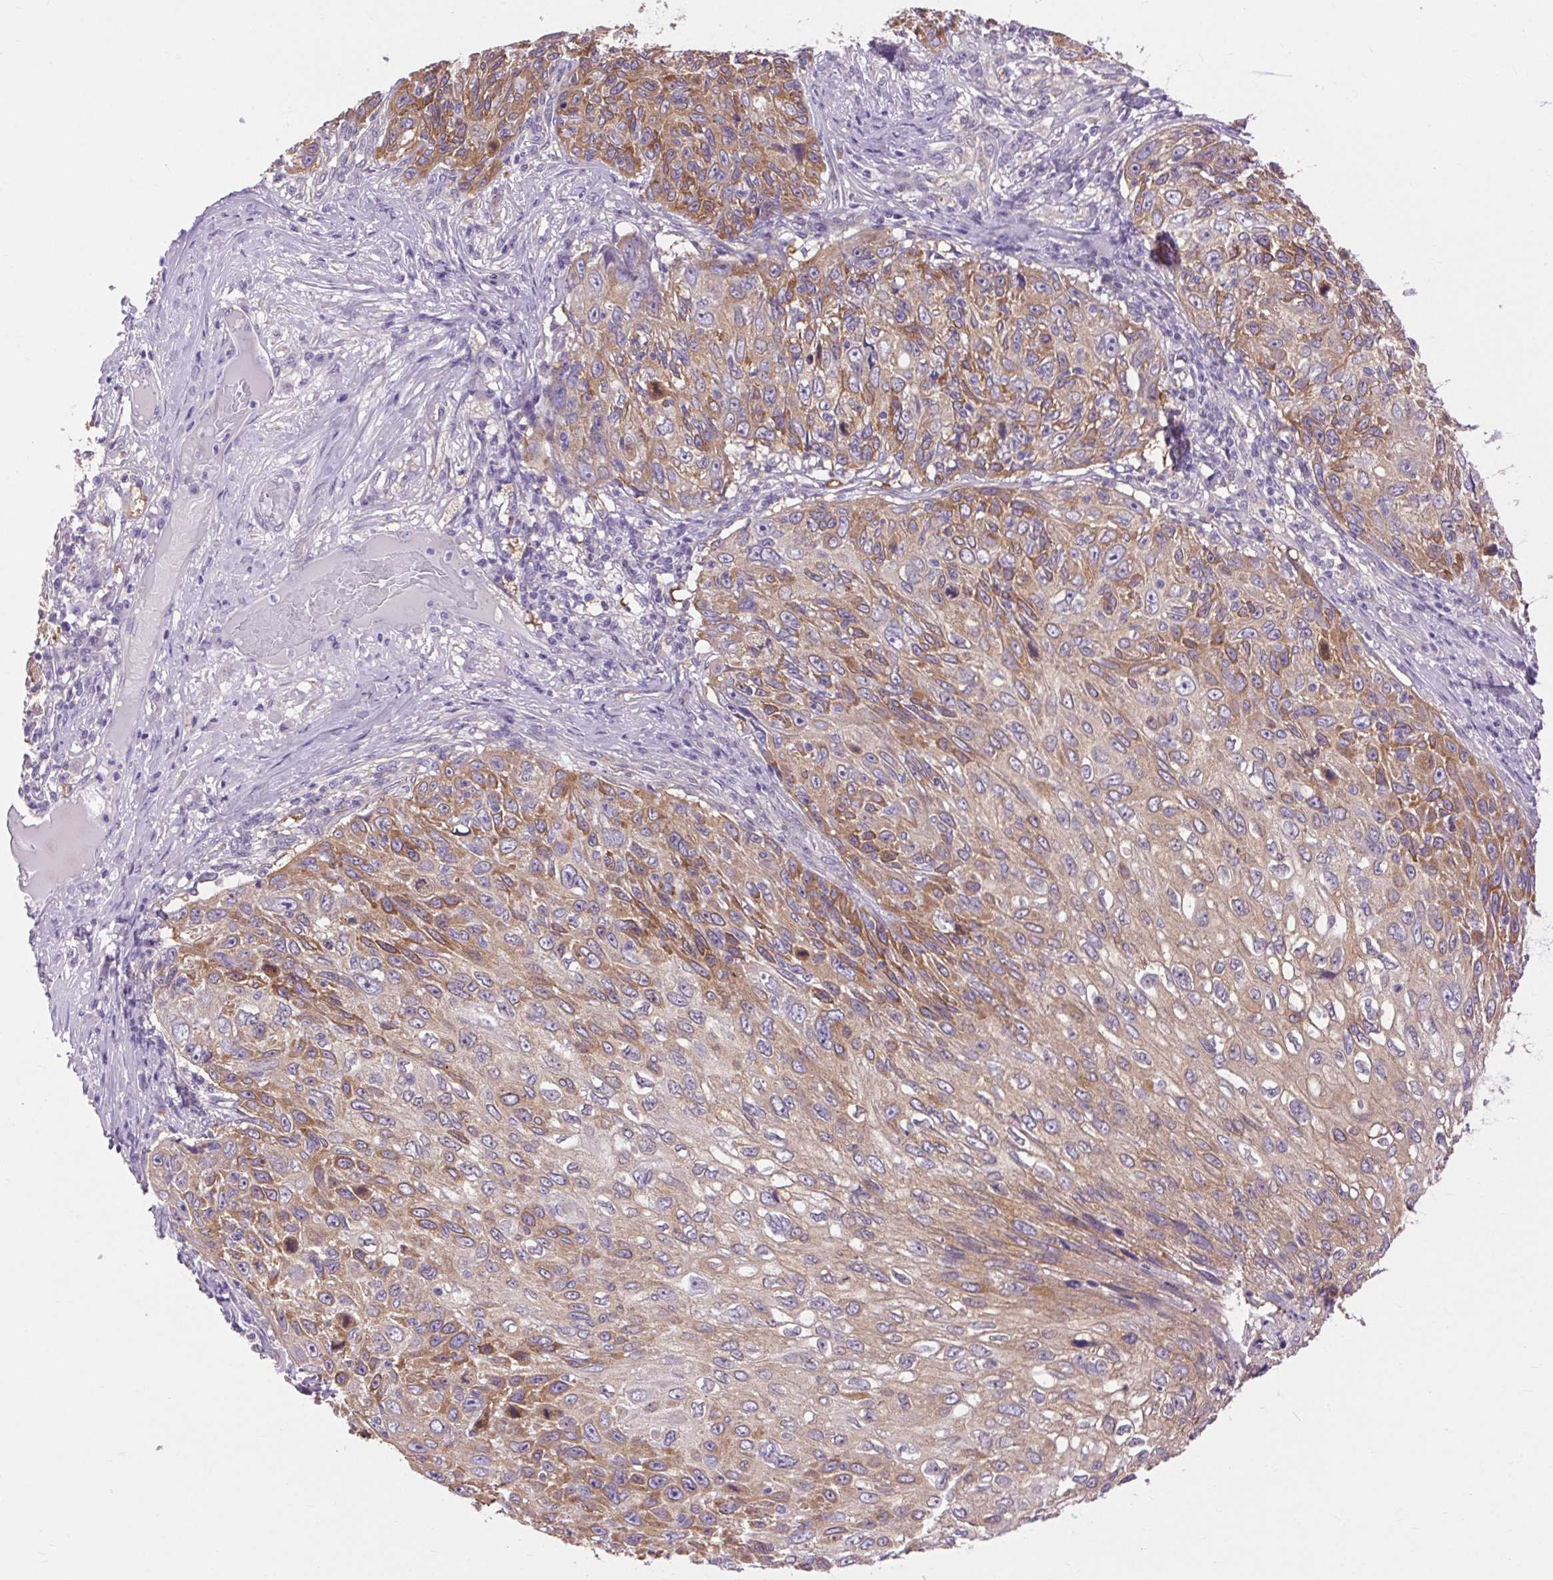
{"staining": {"intensity": "moderate", "quantity": "25%-75%", "location": "cytoplasmic/membranous"}, "tissue": "skin cancer", "cell_type": "Tumor cells", "image_type": "cancer", "snomed": [{"axis": "morphology", "description": "Squamous cell carcinoma, NOS"}, {"axis": "topography", "description": "Skin"}], "caption": "Skin cancer was stained to show a protein in brown. There is medium levels of moderate cytoplasmic/membranous staining in about 25%-75% of tumor cells. (Stains: DAB (3,3'-diaminobenzidine) in brown, nuclei in blue, Microscopy: brightfield microscopy at high magnification).", "gene": "SOWAHC", "patient": {"sex": "male", "age": 92}}